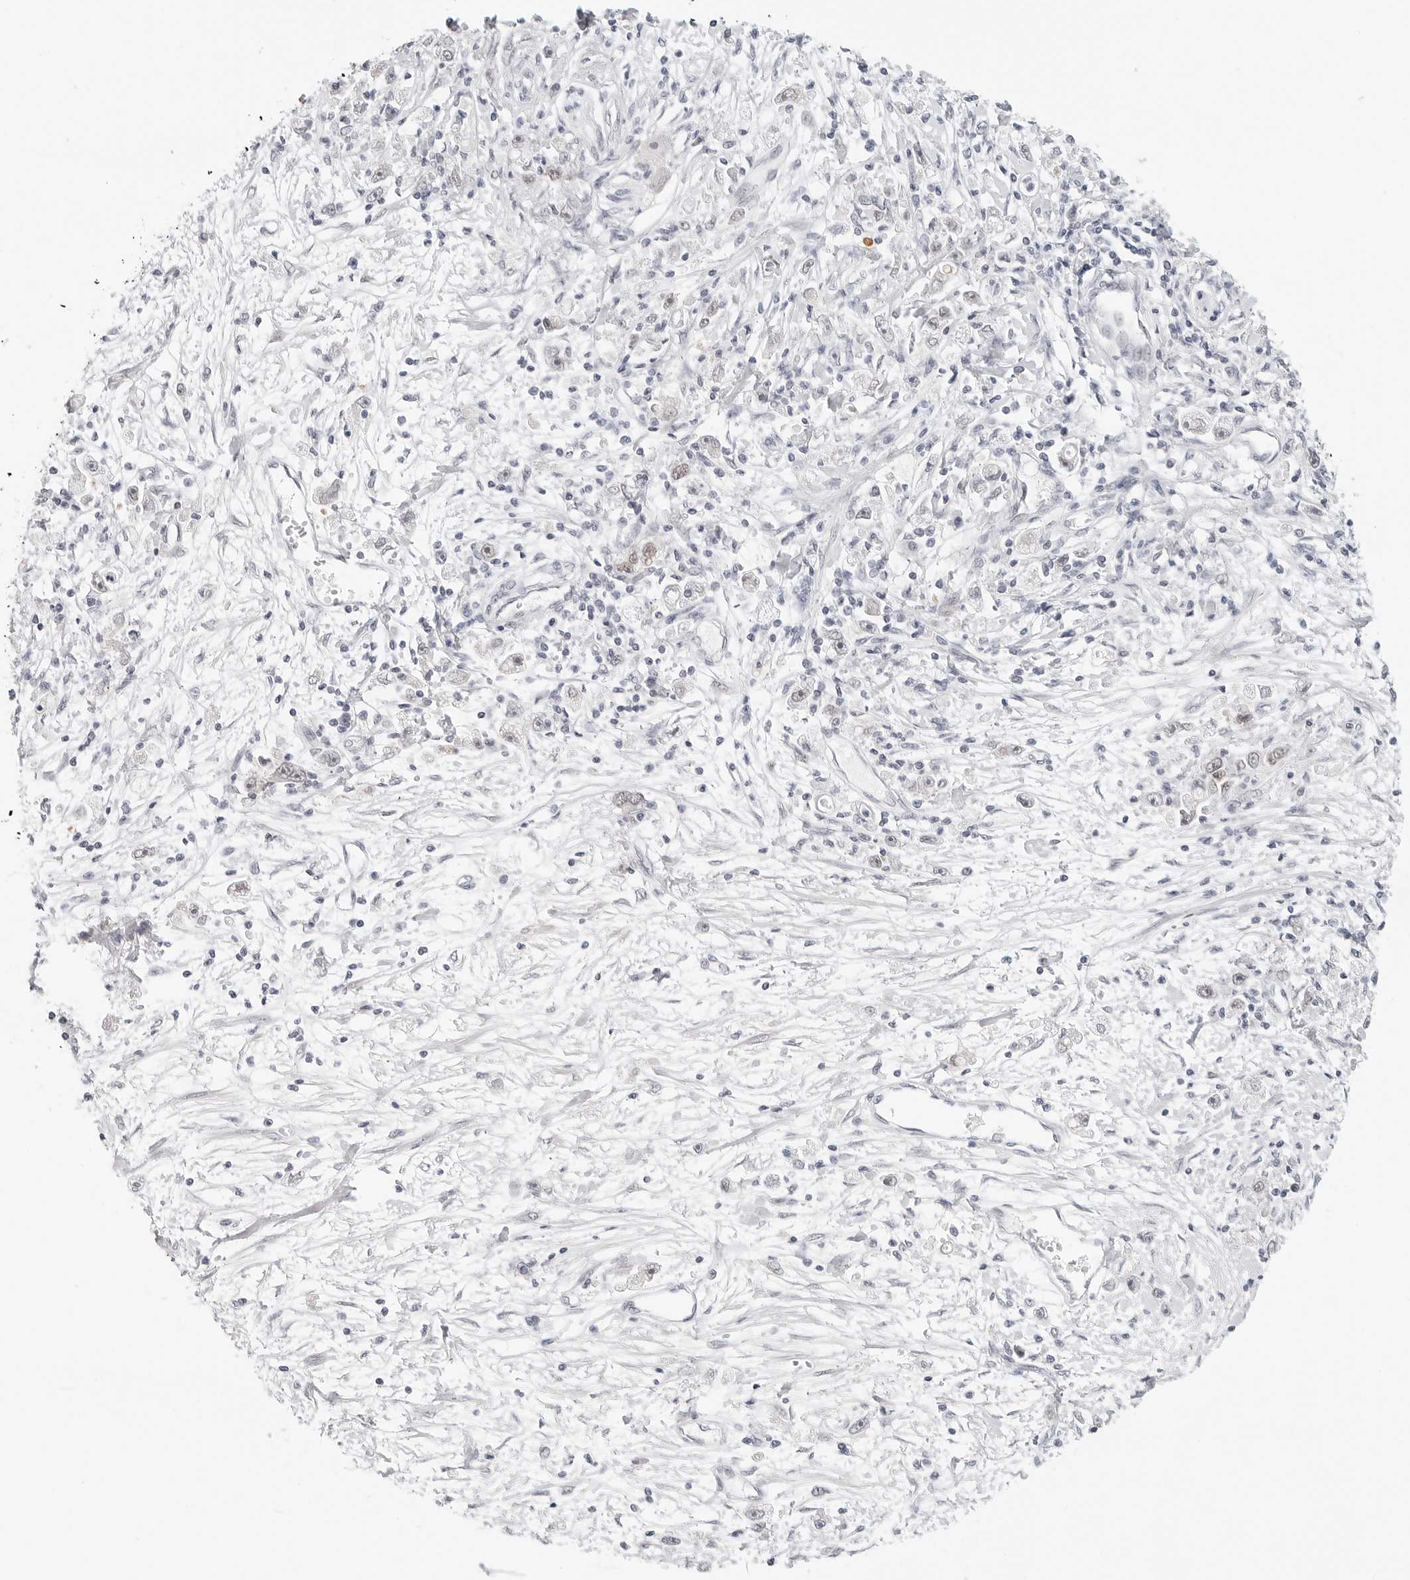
{"staining": {"intensity": "weak", "quantity": "<25%", "location": "nuclear"}, "tissue": "stomach cancer", "cell_type": "Tumor cells", "image_type": "cancer", "snomed": [{"axis": "morphology", "description": "Adenocarcinoma, NOS"}, {"axis": "topography", "description": "Stomach"}], "caption": "Human stomach cancer stained for a protein using immunohistochemistry (IHC) reveals no positivity in tumor cells.", "gene": "TSEN2", "patient": {"sex": "female", "age": 59}}